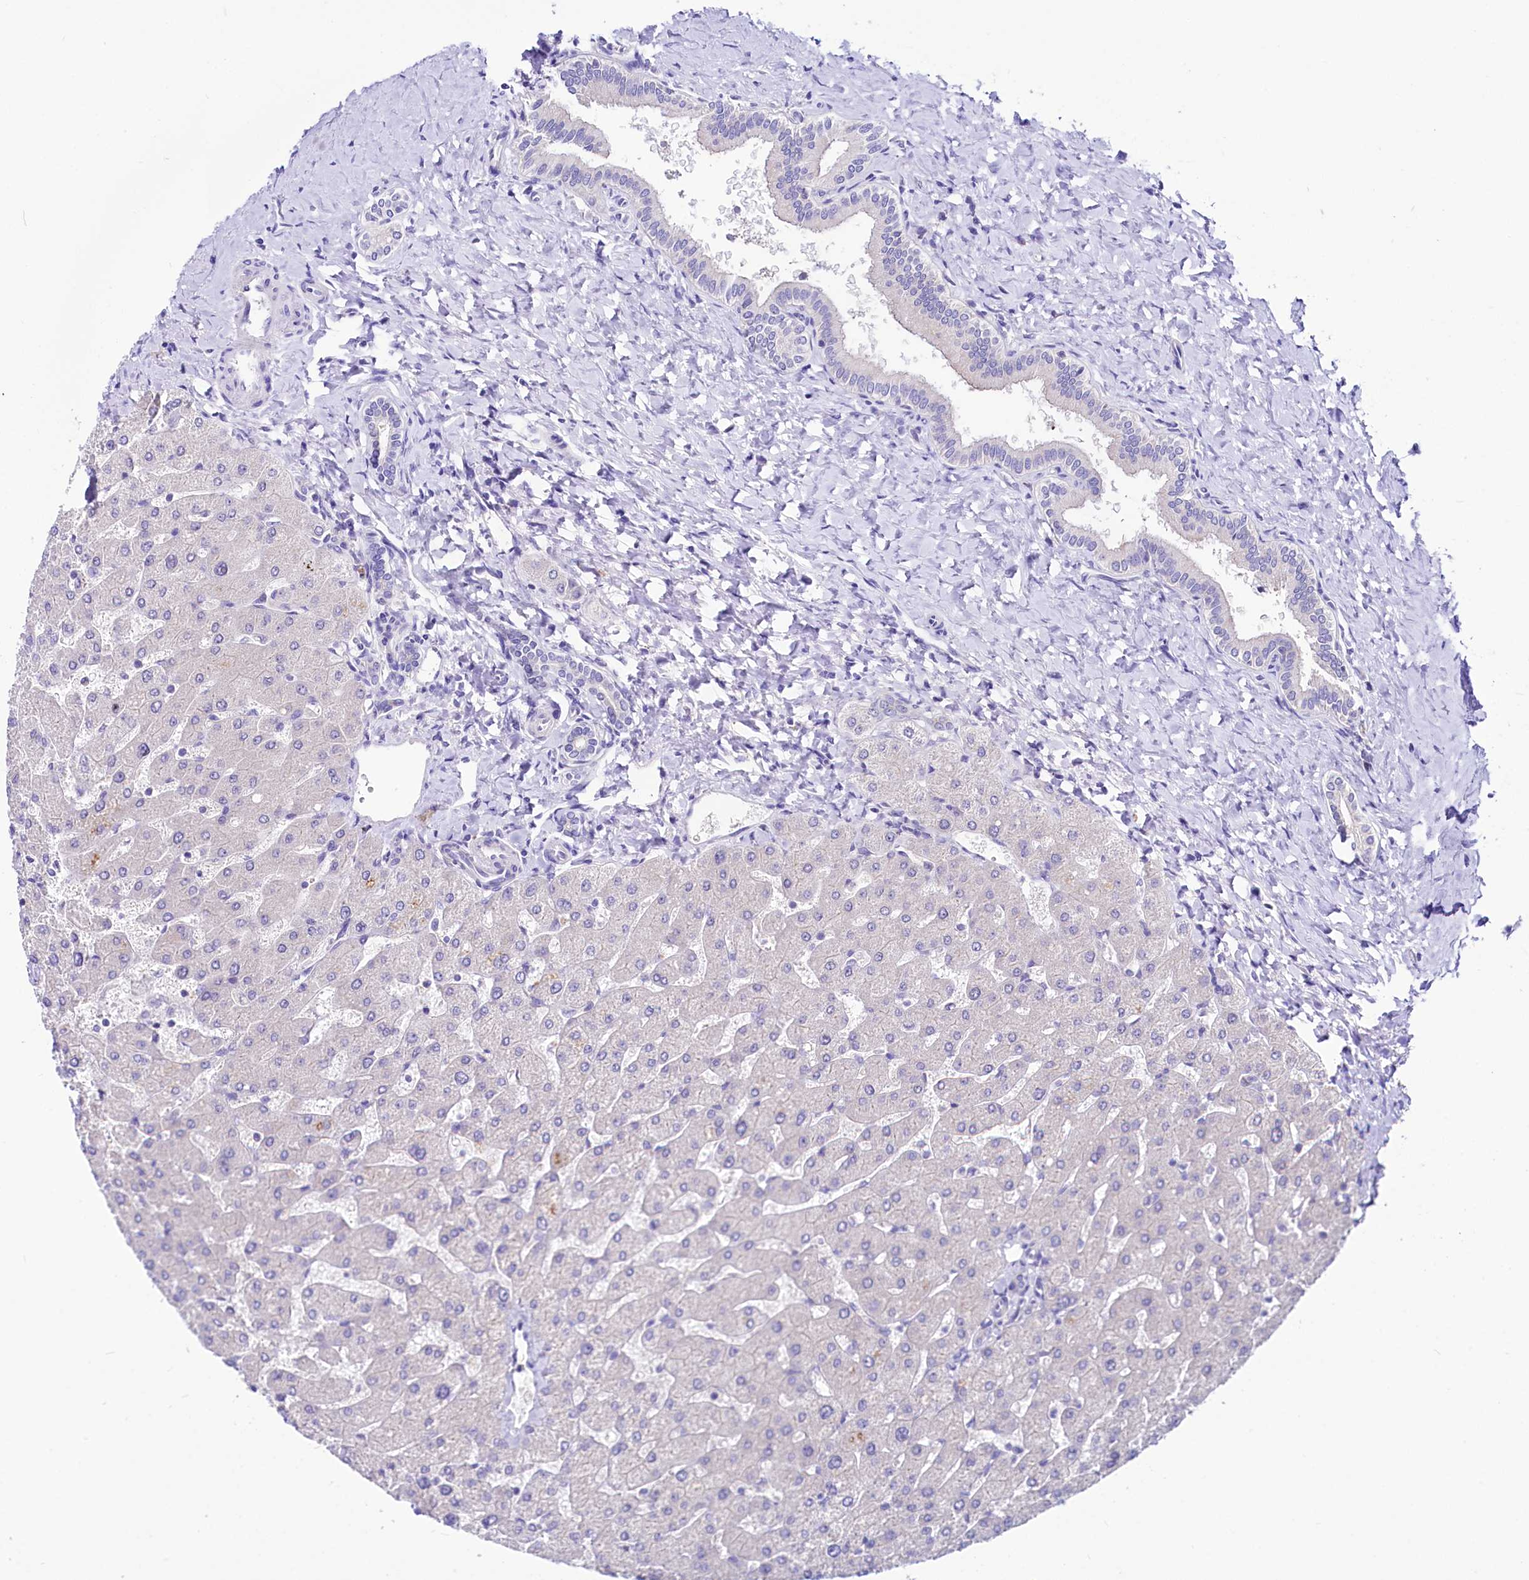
{"staining": {"intensity": "negative", "quantity": "none", "location": "none"}, "tissue": "liver", "cell_type": "Cholangiocytes", "image_type": "normal", "snomed": [{"axis": "morphology", "description": "Normal tissue, NOS"}, {"axis": "topography", "description": "Liver"}], "caption": "Liver was stained to show a protein in brown. There is no significant expression in cholangiocytes. (Stains: DAB immunohistochemistry (IHC) with hematoxylin counter stain, Microscopy: brightfield microscopy at high magnification).", "gene": "ABHD5", "patient": {"sex": "male", "age": 55}}